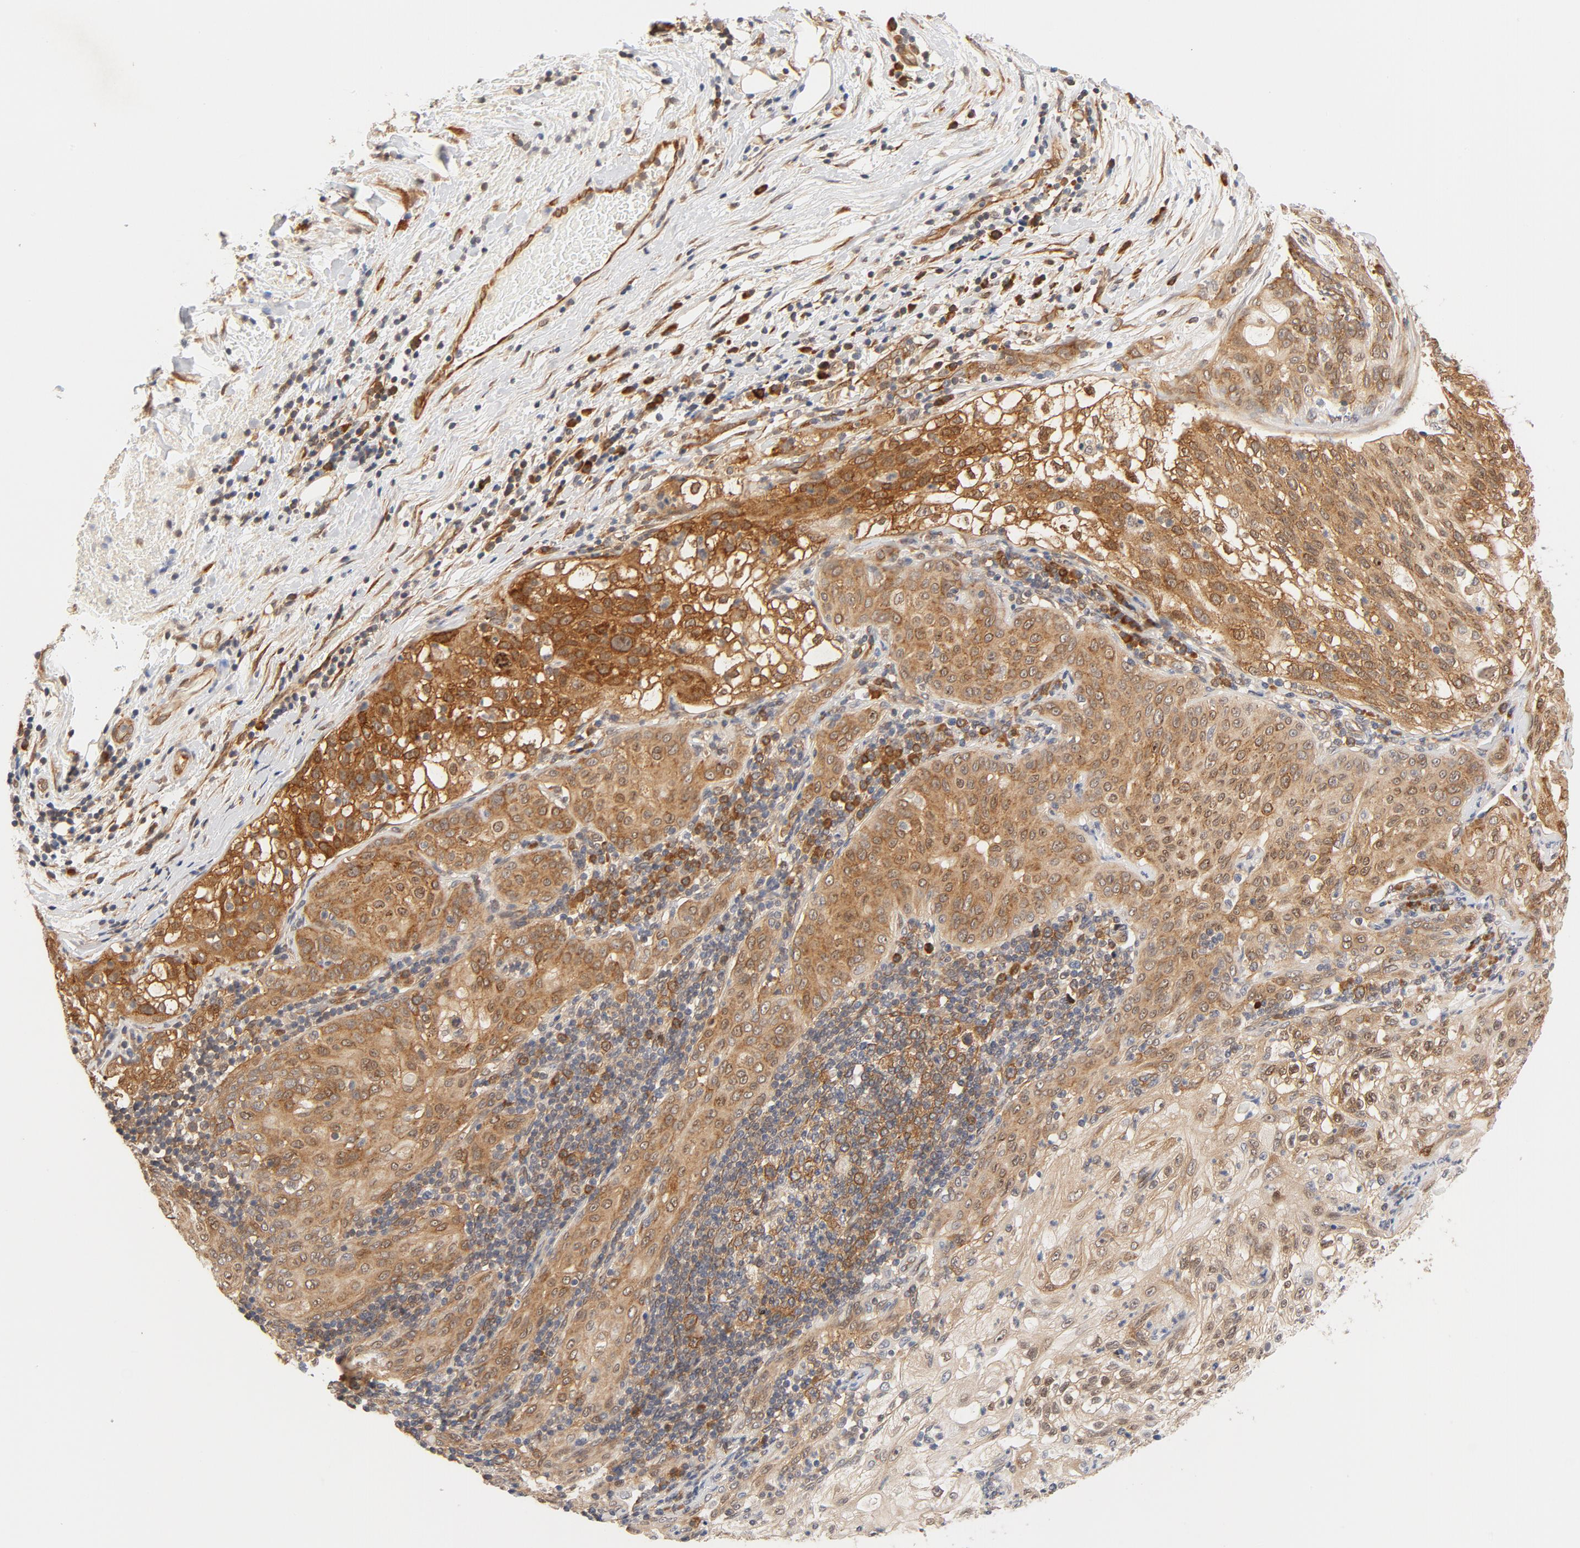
{"staining": {"intensity": "moderate", "quantity": ">75%", "location": "cytoplasmic/membranous"}, "tissue": "lung cancer", "cell_type": "Tumor cells", "image_type": "cancer", "snomed": [{"axis": "morphology", "description": "Inflammation, NOS"}, {"axis": "morphology", "description": "Squamous cell carcinoma, NOS"}, {"axis": "topography", "description": "Lymph node"}, {"axis": "topography", "description": "Soft tissue"}, {"axis": "topography", "description": "Lung"}], "caption": "Brown immunohistochemical staining in lung cancer (squamous cell carcinoma) shows moderate cytoplasmic/membranous expression in about >75% of tumor cells.", "gene": "EIF4E", "patient": {"sex": "male", "age": 66}}